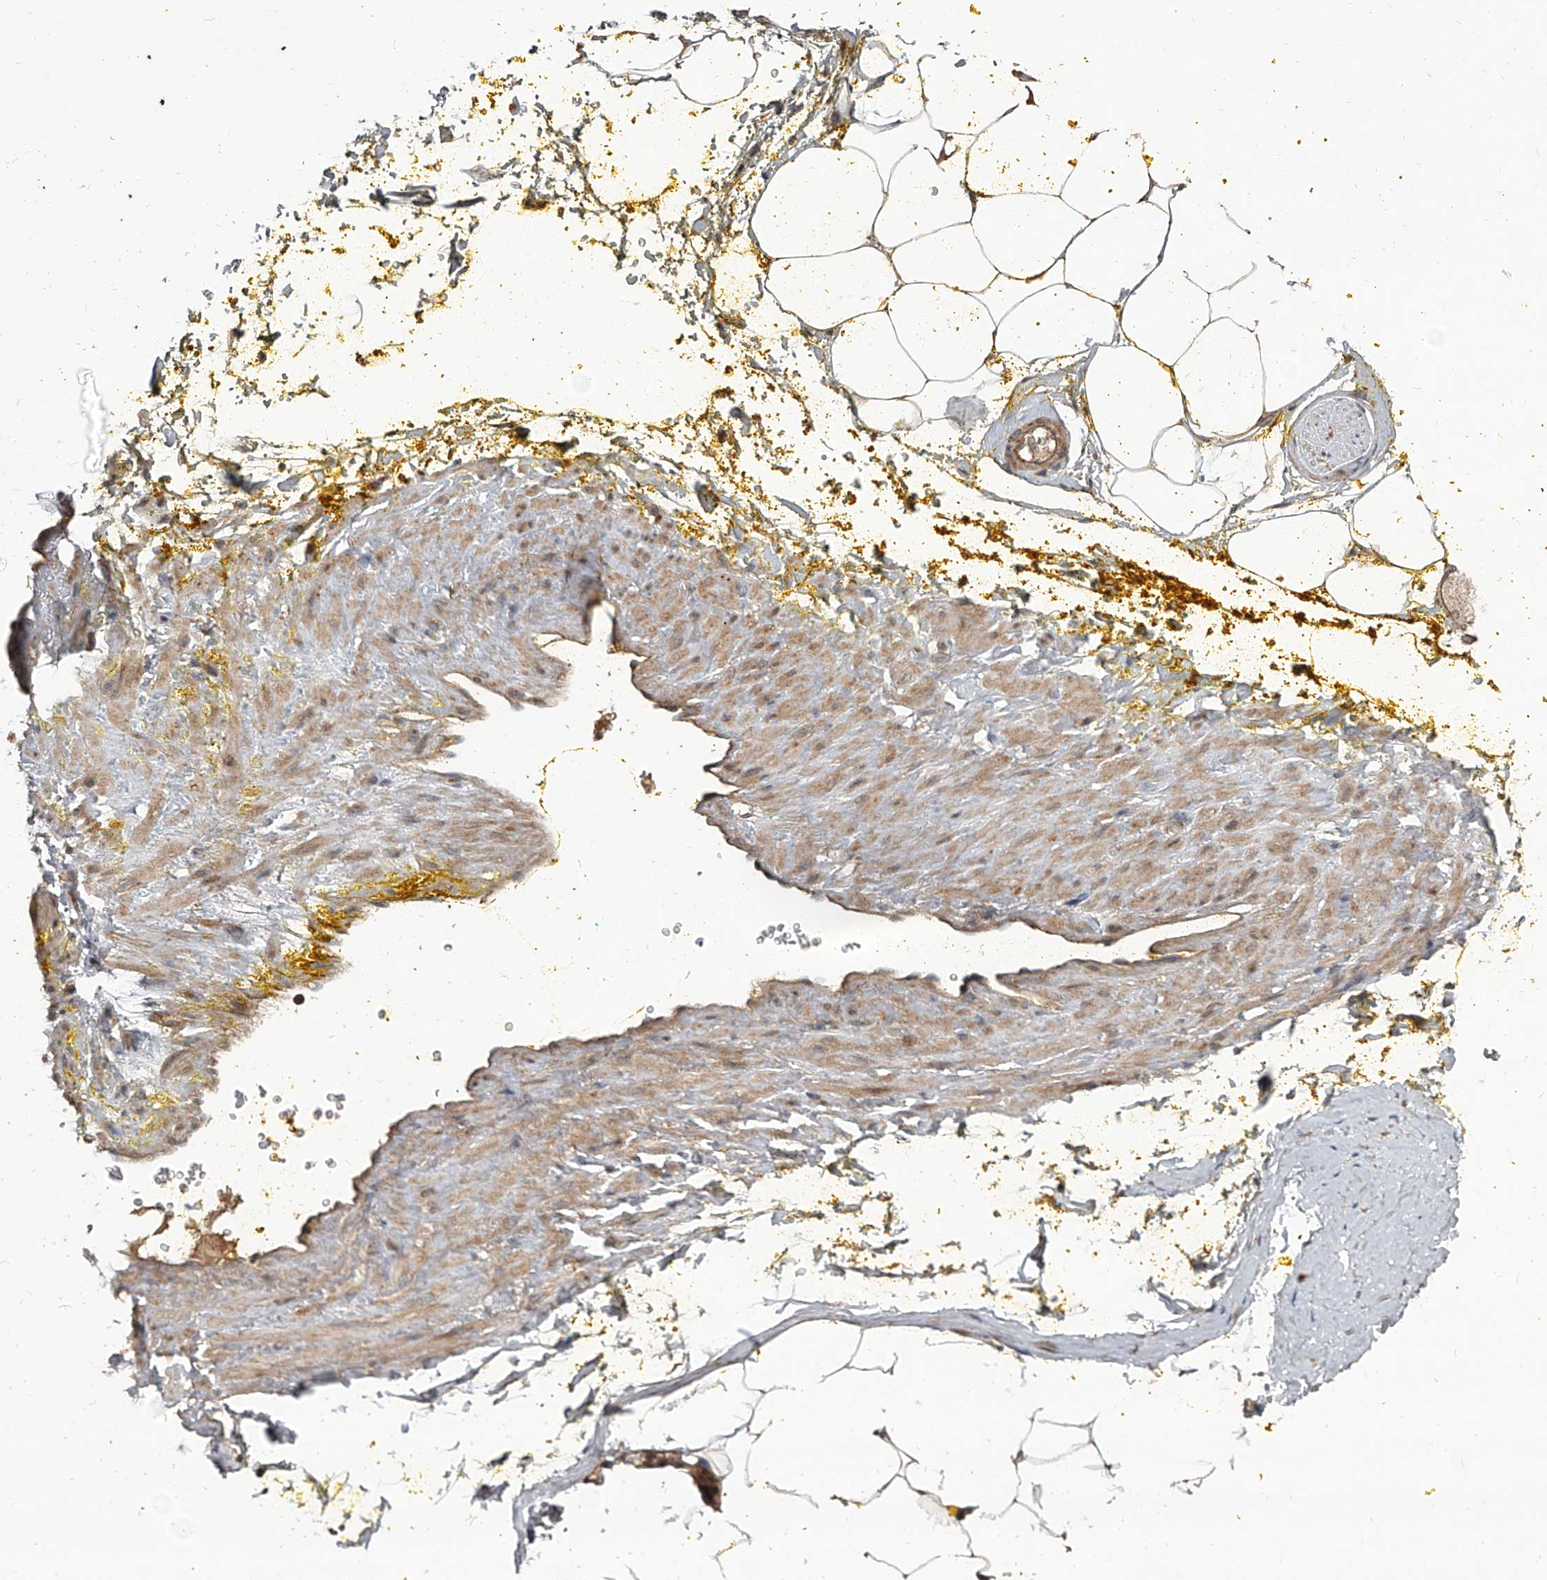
{"staining": {"intensity": "strong", "quantity": ">75%", "location": "cytoplasmic/membranous"}, "tissue": "adipose tissue", "cell_type": "Adipocytes", "image_type": "normal", "snomed": [{"axis": "morphology", "description": "Normal tissue, NOS"}, {"axis": "morphology", "description": "Adenocarcinoma, Low grade"}, {"axis": "topography", "description": "Prostate"}, {"axis": "topography", "description": "Peripheral nerve tissue"}], "caption": "Strong cytoplasmic/membranous protein expression is appreciated in approximately >75% of adipocytes in adipose tissue. (IHC, brightfield microscopy, high magnification).", "gene": "EVA1C", "patient": {"sex": "male", "age": 63}}